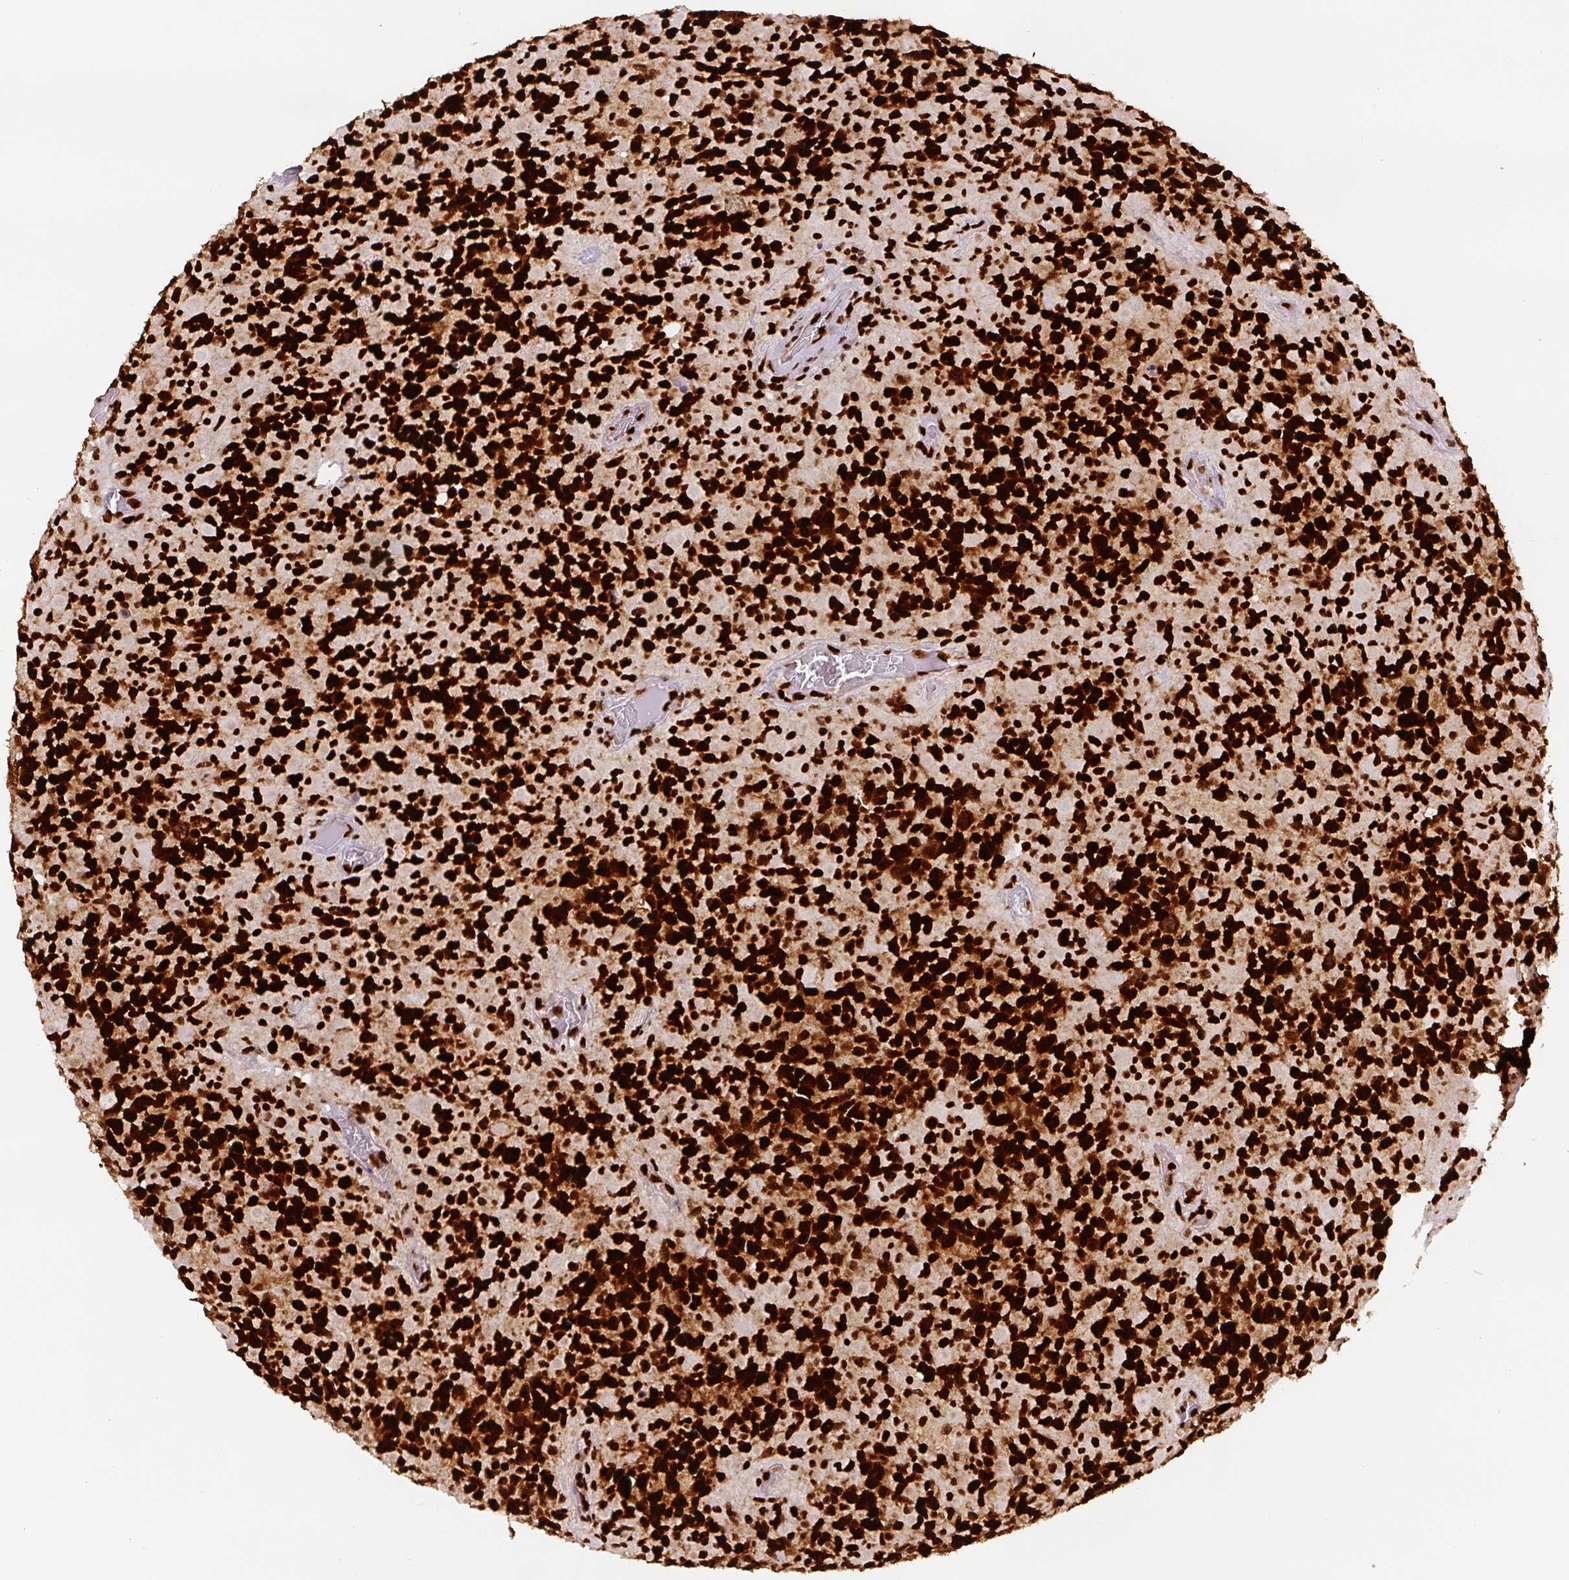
{"staining": {"intensity": "strong", "quantity": ">75%", "location": "nuclear"}, "tissue": "glioma", "cell_type": "Tumor cells", "image_type": "cancer", "snomed": [{"axis": "morphology", "description": "Glioma, malignant, High grade"}, {"axis": "topography", "description": "Brain"}], "caption": "Tumor cells reveal strong nuclear positivity in approximately >75% of cells in glioma. Using DAB (3,3'-diaminobenzidine) (brown) and hematoxylin (blue) stains, captured at high magnification using brightfield microscopy.", "gene": "FUS", "patient": {"sex": "female", "age": 40}}